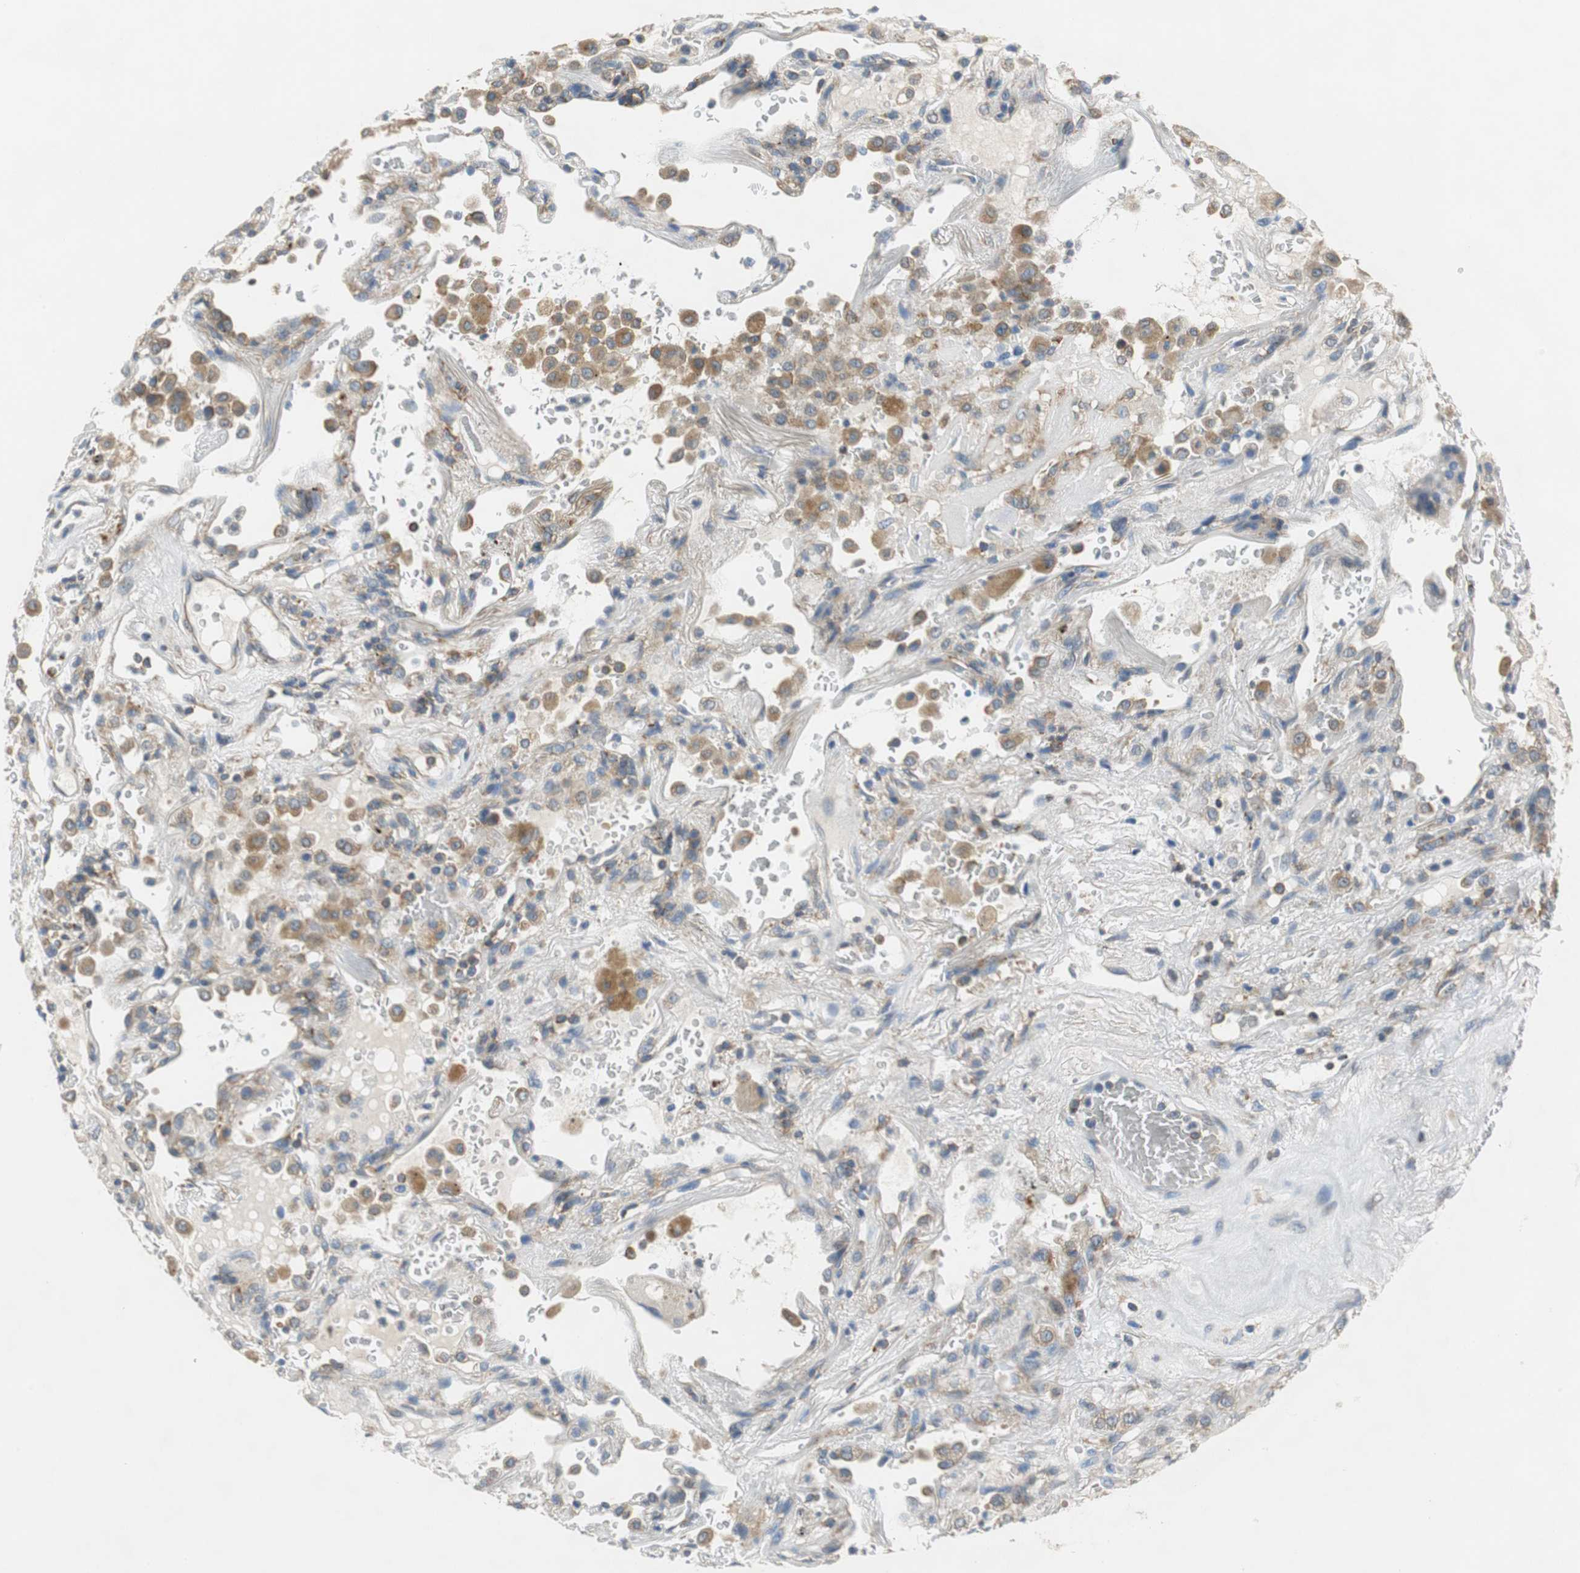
{"staining": {"intensity": "moderate", "quantity": ">75%", "location": "cytoplasmic/membranous"}, "tissue": "lung cancer", "cell_type": "Tumor cells", "image_type": "cancer", "snomed": [{"axis": "morphology", "description": "Squamous cell carcinoma, NOS"}, {"axis": "topography", "description": "Lung"}], "caption": "Lung cancer (squamous cell carcinoma) stained for a protein (brown) demonstrates moderate cytoplasmic/membranous positive staining in about >75% of tumor cells.", "gene": "CNOT3", "patient": {"sex": "male", "age": 57}}